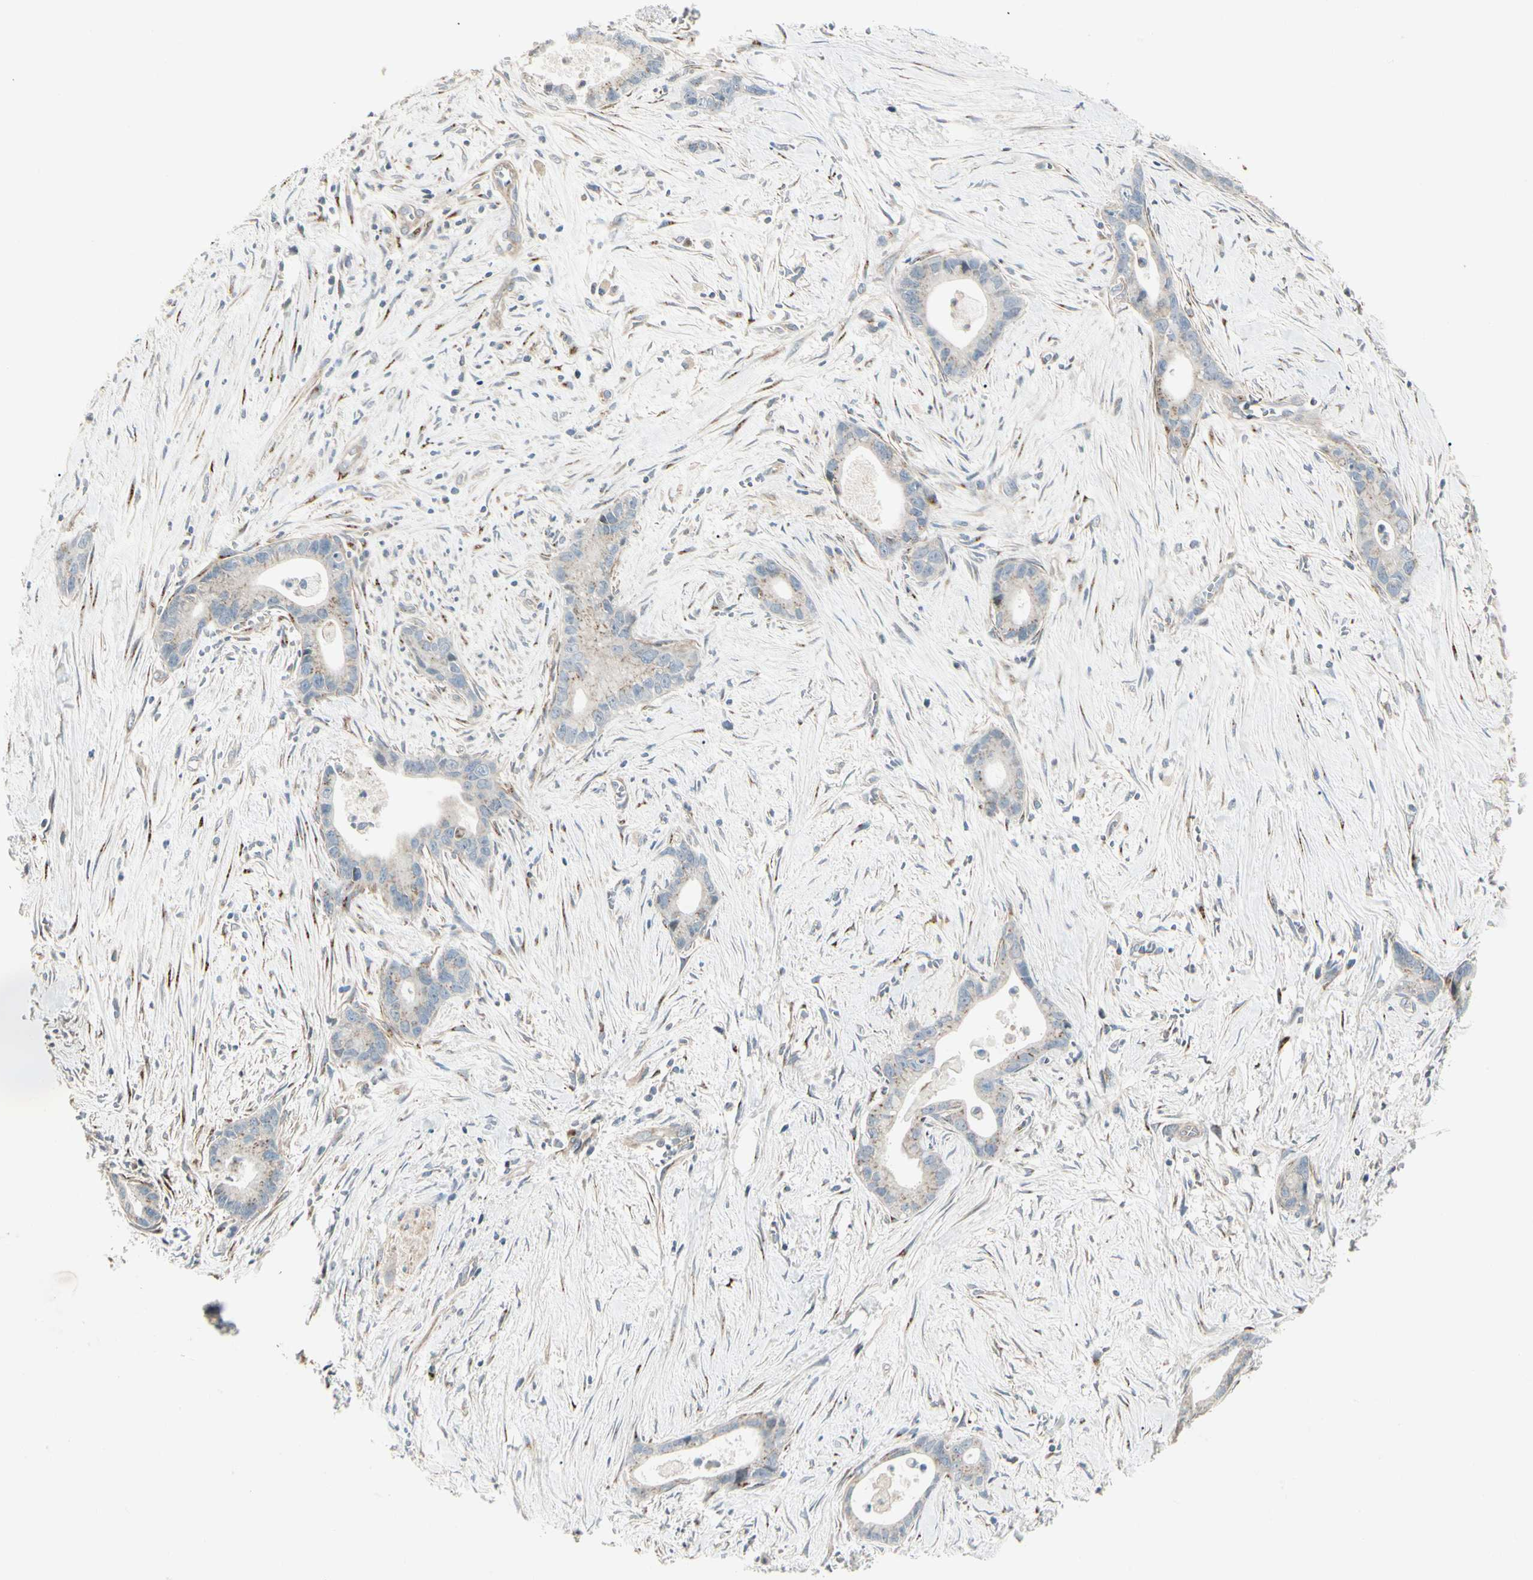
{"staining": {"intensity": "moderate", "quantity": "<25%", "location": "cytoplasmic/membranous"}, "tissue": "liver cancer", "cell_type": "Tumor cells", "image_type": "cancer", "snomed": [{"axis": "morphology", "description": "Cholangiocarcinoma"}, {"axis": "topography", "description": "Liver"}], "caption": "Human liver cancer (cholangiocarcinoma) stained for a protein (brown) shows moderate cytoplasmic/membranous positive positivity in about <25% of tumor cells.", "gene": "ABCA3", "patient": {"sex": "female", "age": 55}}